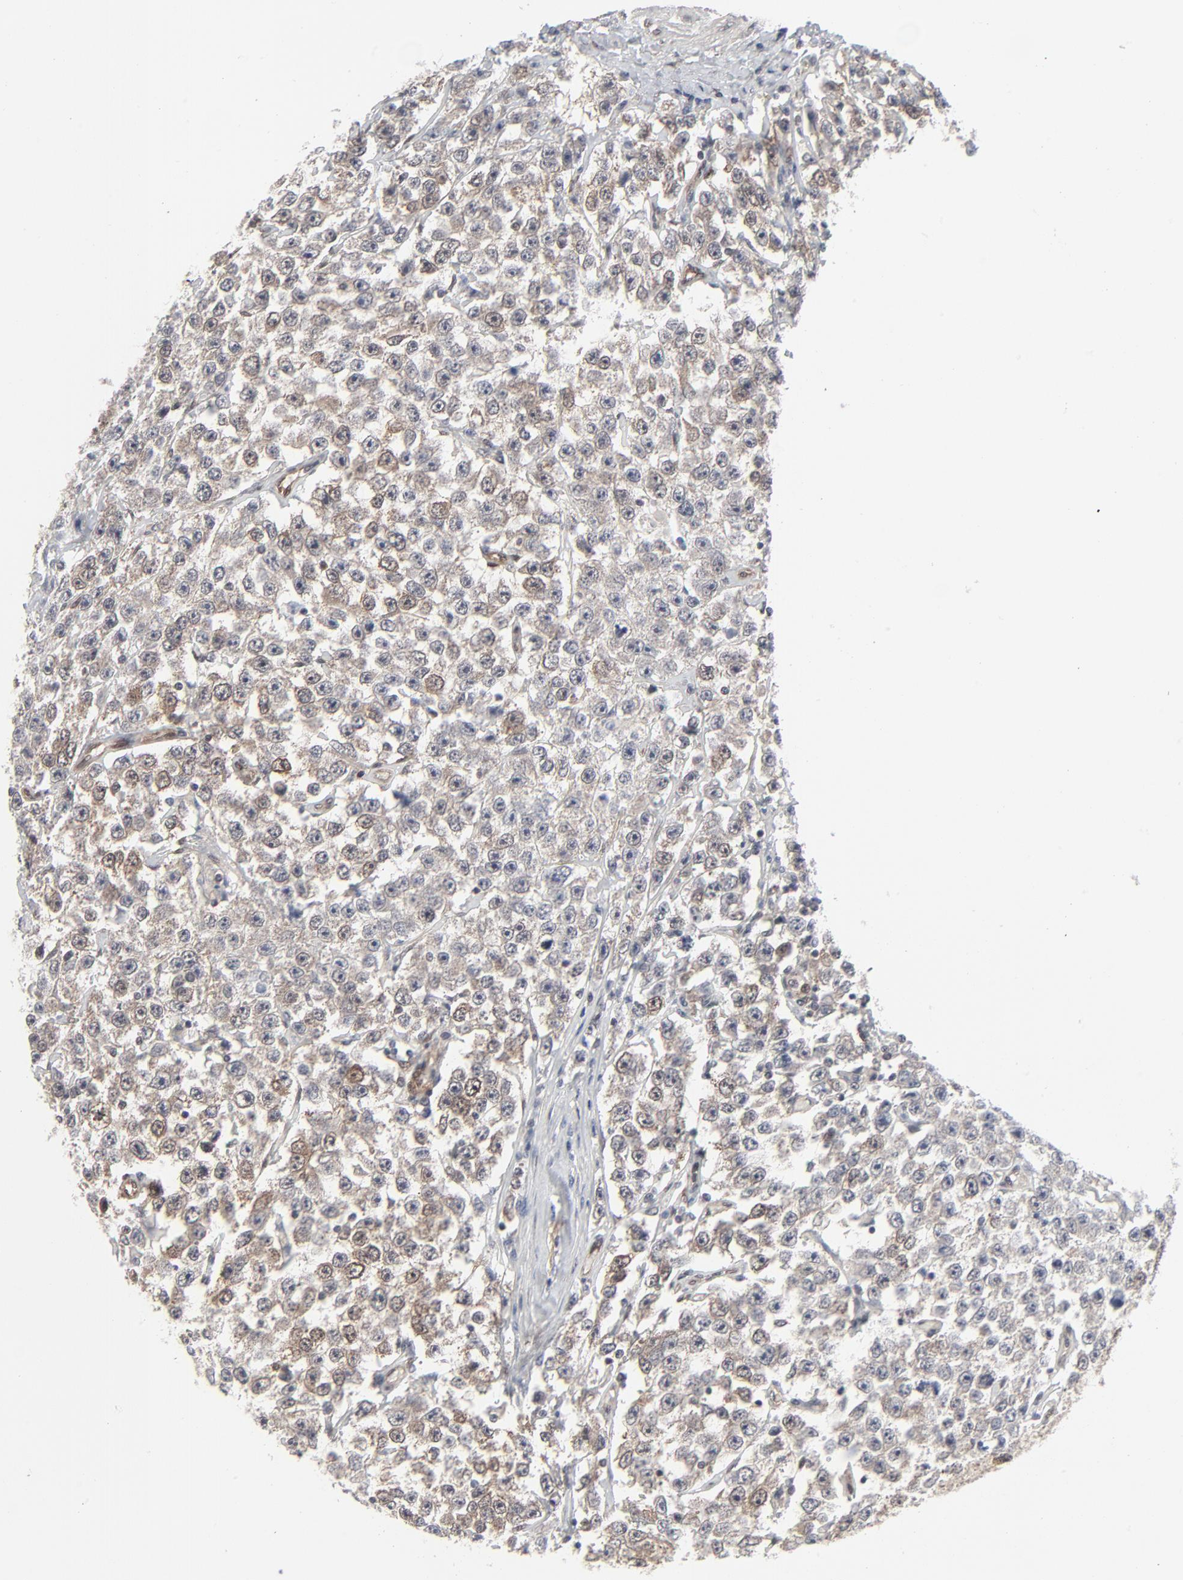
{"staining": {"intensity": "weak", "quantity": "25%-75%", "location": "cytoplasmic/membranous"}, "tissue": "testis cancer", "cell_type": "Tumor cells", "image_type": "cancer", "snomed": [{"axis": "morphology", "description": "Seminoma, NOS"}, {"axis": "topography", "description": "Testis"}], "caption": "IHC (DAB (3,3'-diaminobenzidine)) staining of human seminoma (testis) displays weak cytoplasmic/membranous protein staining in approximately 25%-75% of tumor cells.", "gene": "AKT1", "patient": {"sex": "male", "age": 52}}